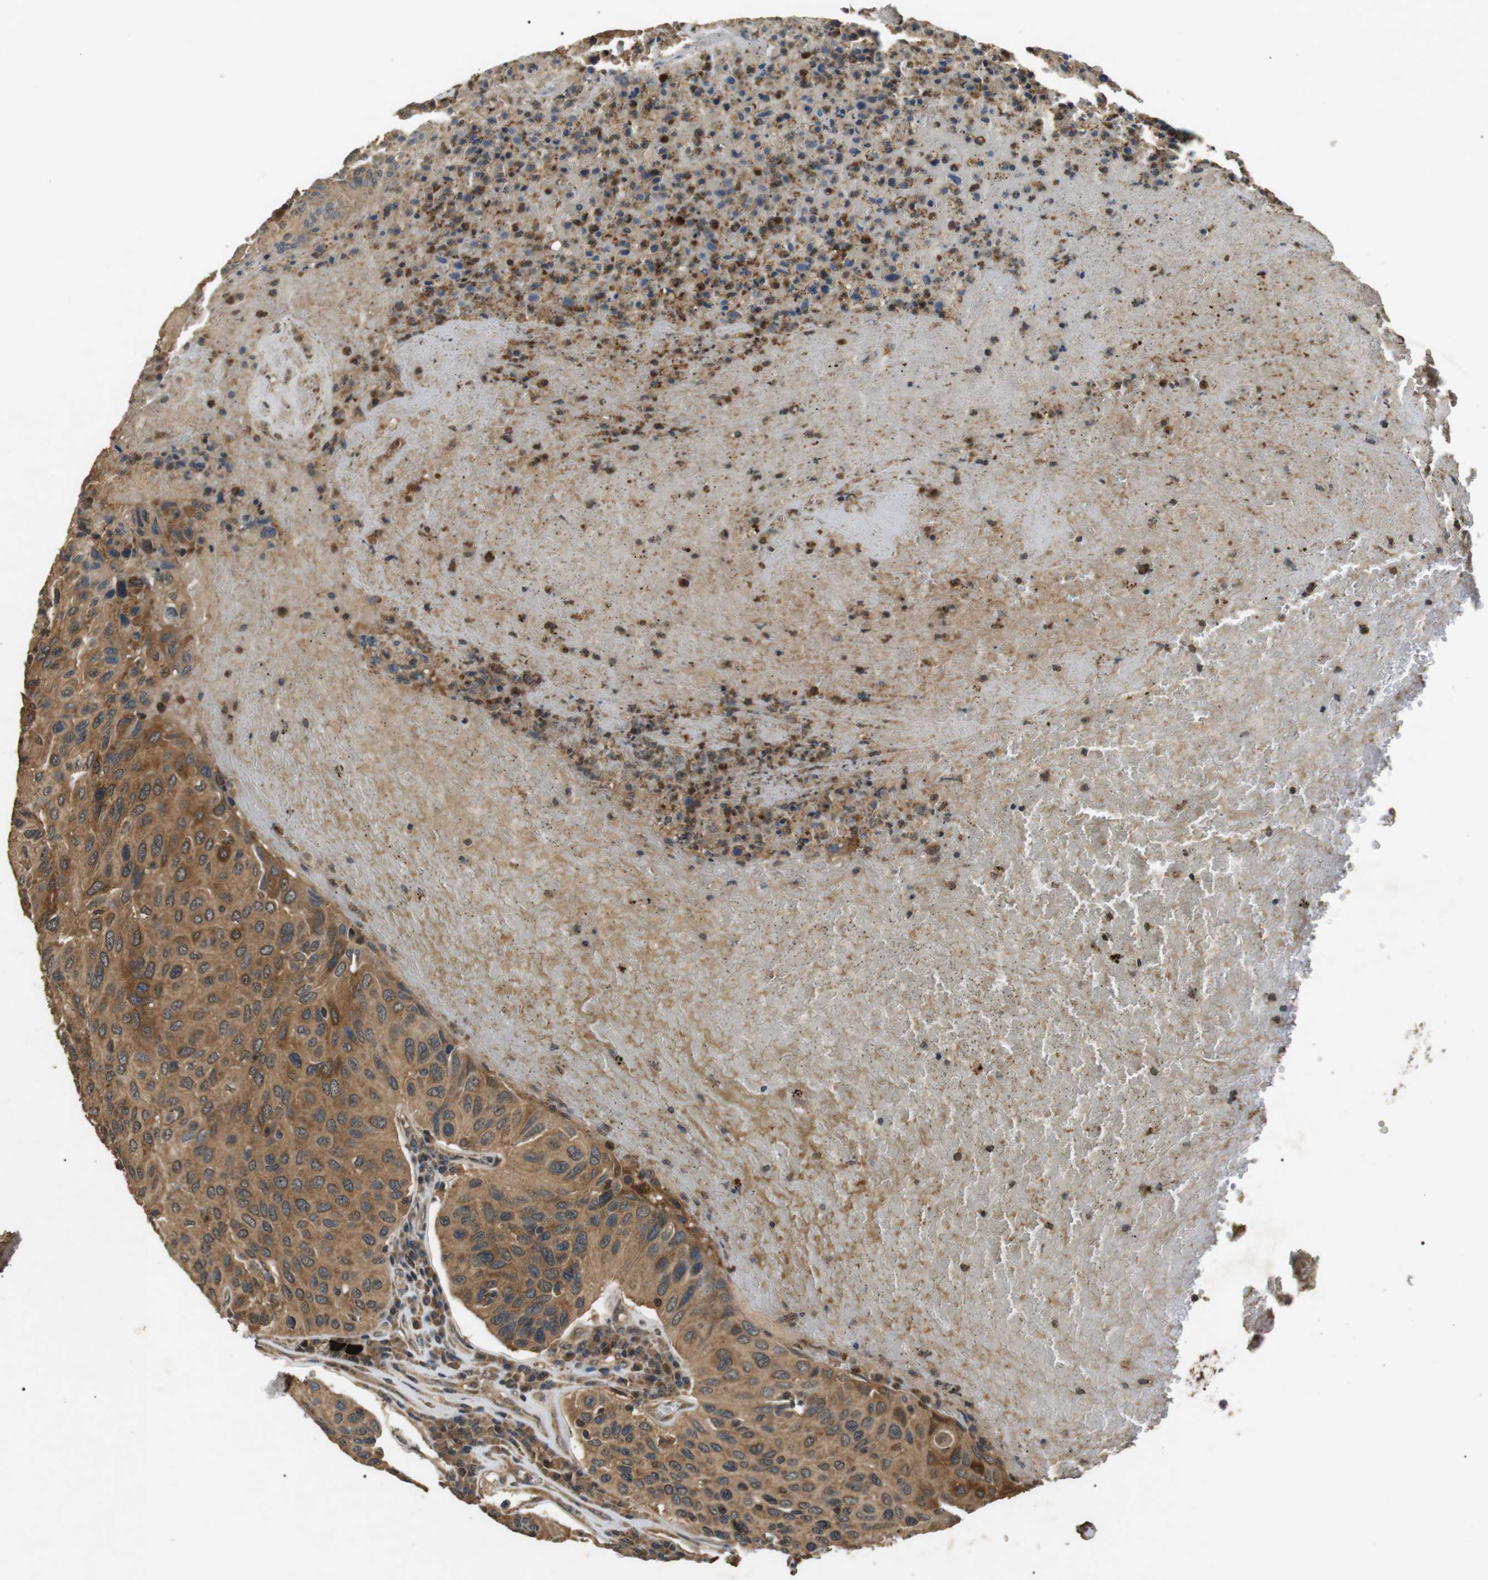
{"staining": {"intensity": "moderate", "quantity": ">75%", "location": "cytoplasmic/membranous"}, "tissue": "urothelial cancer", "cell_type": "Tumor cells", "image_type": "cancer", "snomed": [{"axis": "morphology", "description": "Urothelial carcinoma, High grade"}, {"axis": "topography", "description": "Urinary bladder"}], "caption": "The histopathology image displays immunohistochemical staining of urothelial cancer. There is moderate cytoplasmic/membranous staining is seen in about >75% of tumor cells. The staining was performed using DAB to visualize the protein expression in brown, while the nuclei were stained in blue with hematoxylin (Magnification: 20x).", "gene": "TBC1D15", "patient": {"sex": "male", "age": 66}}